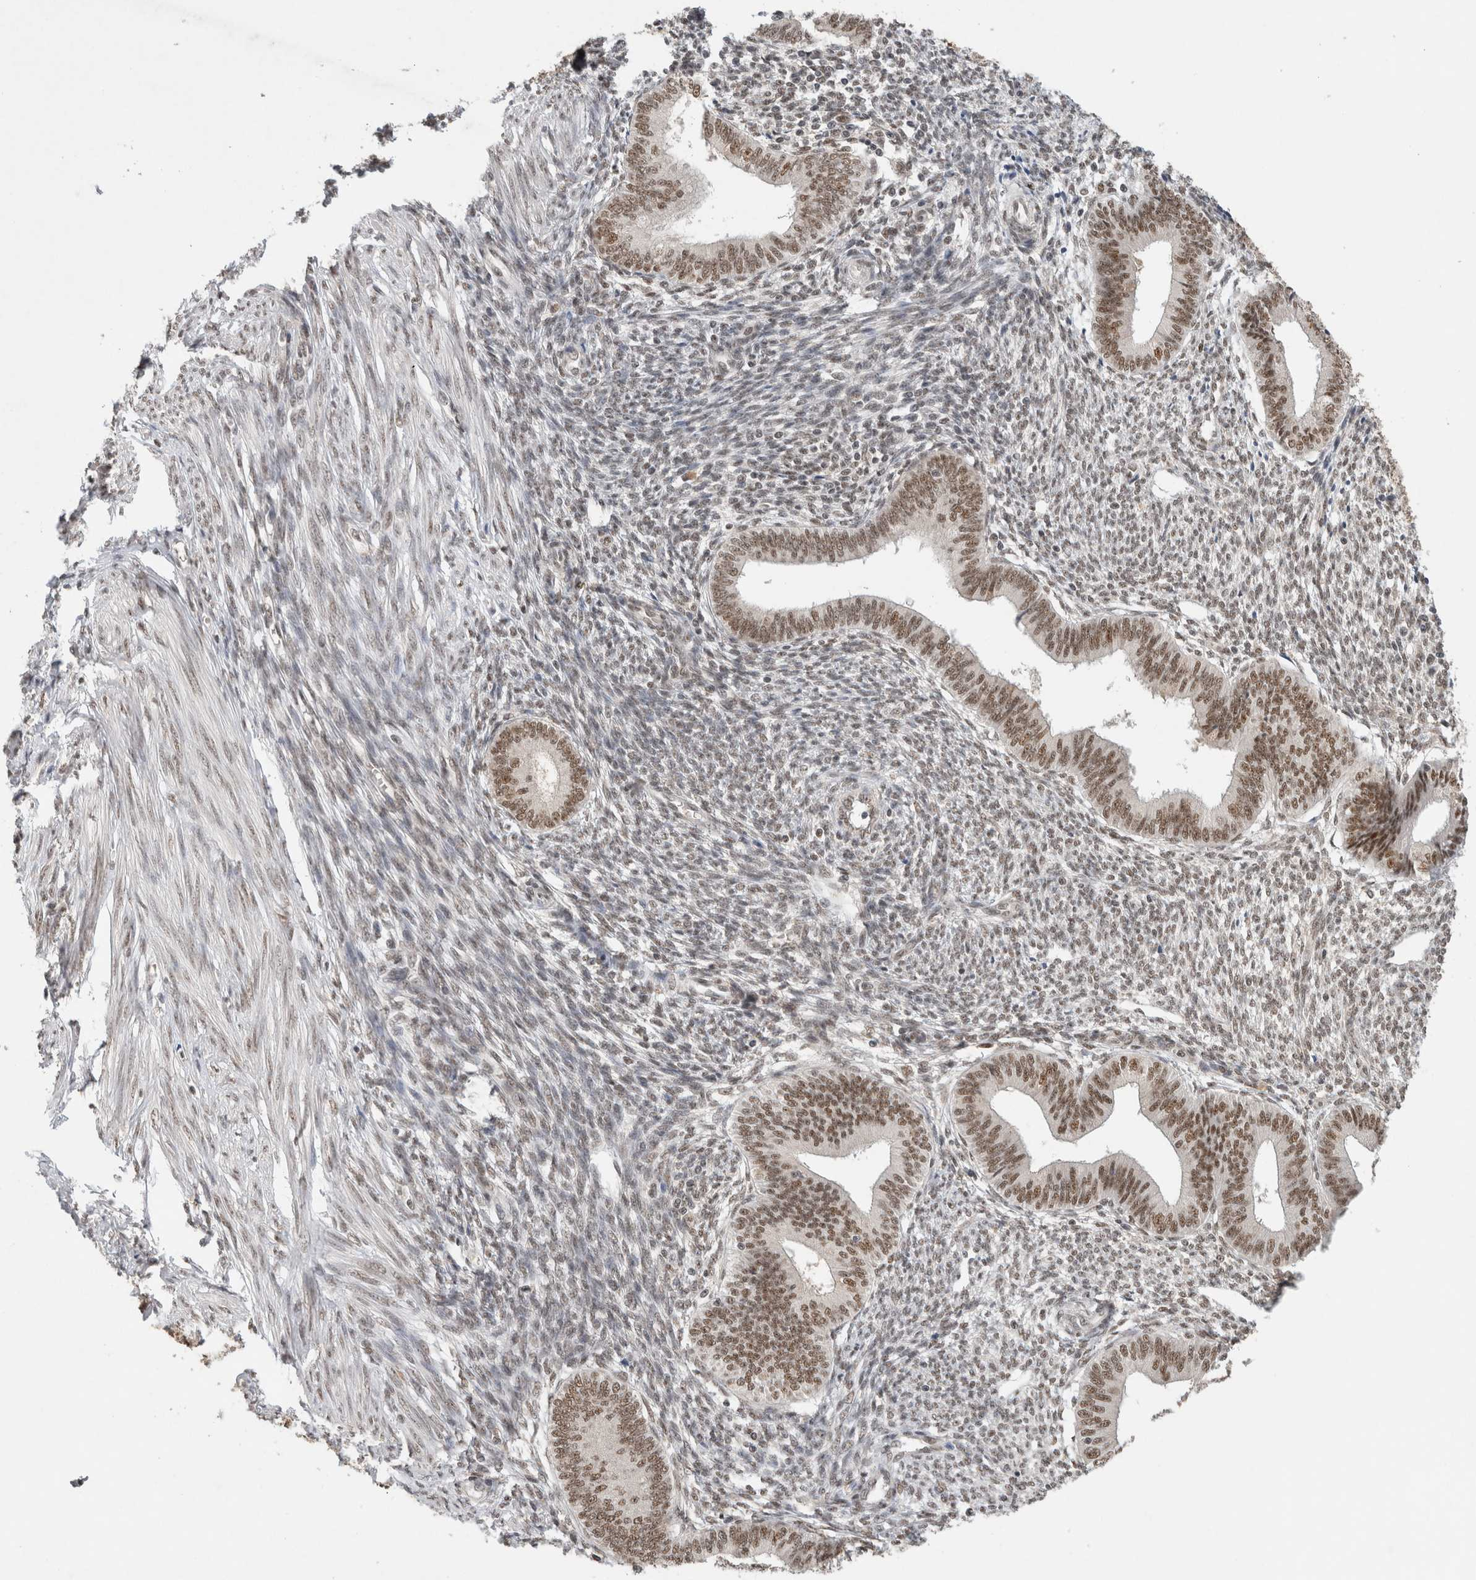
{"staining": {"intensity": "weak", "quantity": ">75%", "location": "nuclear"}, "tissue": "endometrium", "cell_type": "Cells in endometrial stroma", "image_type": "normal", "snomed": [{"axis": "morphology", "description": "Normal tissue, NOS"}, {"axis": "topography", "description": "Endometrium"}], "caption": "Immunohistochemical staining of normal endometrium demonstrates low levels of weak nuclear staining in about >75% of cells in endometrial stroma. (DAB IHC with brightfield microscopy, high magnification).", "gene": "DDX42", "patient": {"sex": "female", "age": 46}}